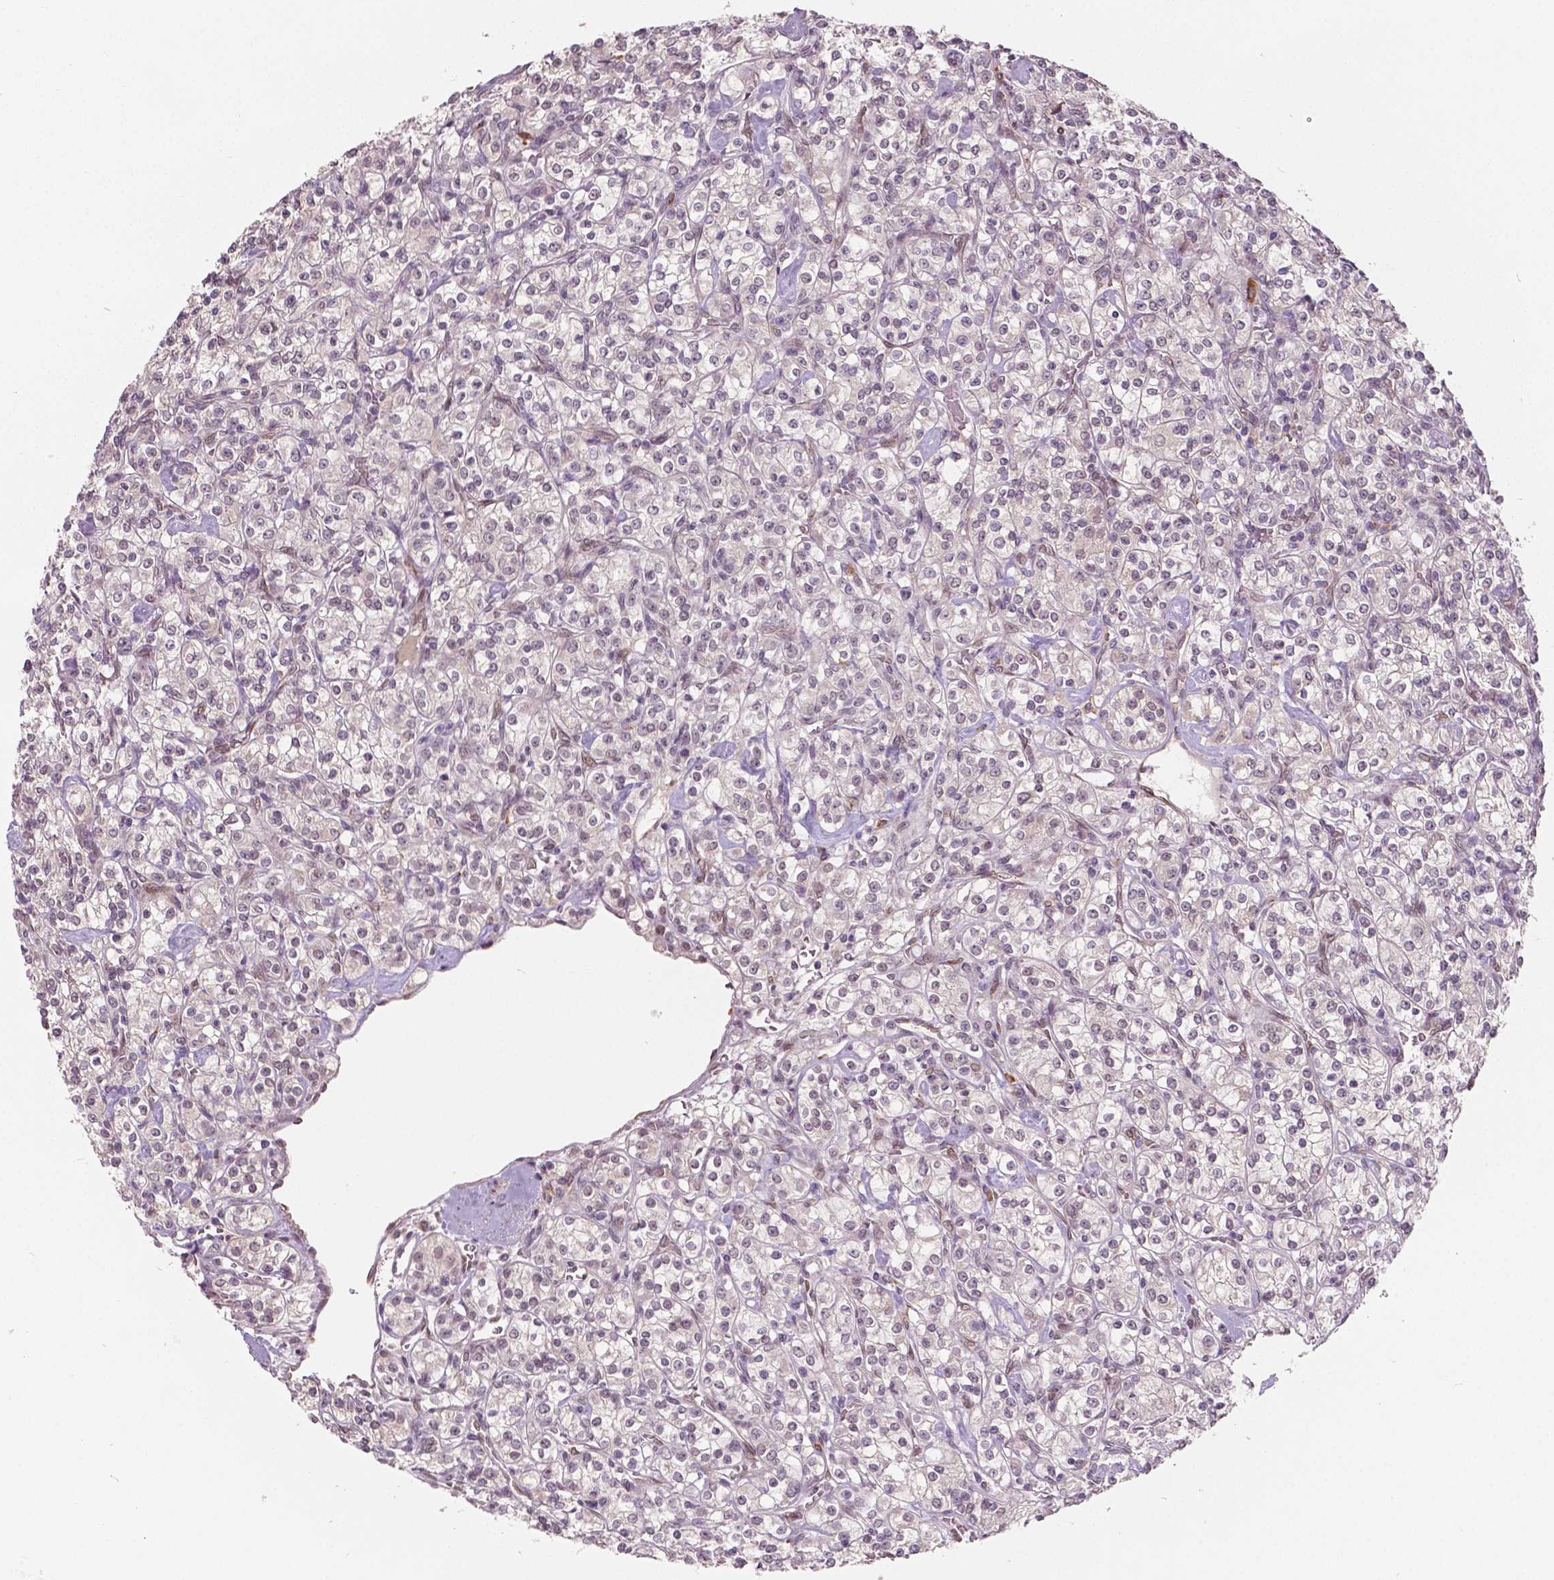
{"staining": {"intensity": "negative", "quantity": "none", "location": "none"}, "tissue": "renal cancer", "cell_type": "Tumor cells", "image_type": "cancer", "snomed": [{"axis": "morphology", "description": "Adenocarcinoma, NOS"}, {"axis": "topography", "description": "Kidney"}], "caption": "Immunohistochemical staining of human renal cancer (adenocarcinoma) displays no significant staining in tumor cells.", "gene": "HMBOX1", "patient": {"sex": "male", "age": 77}}